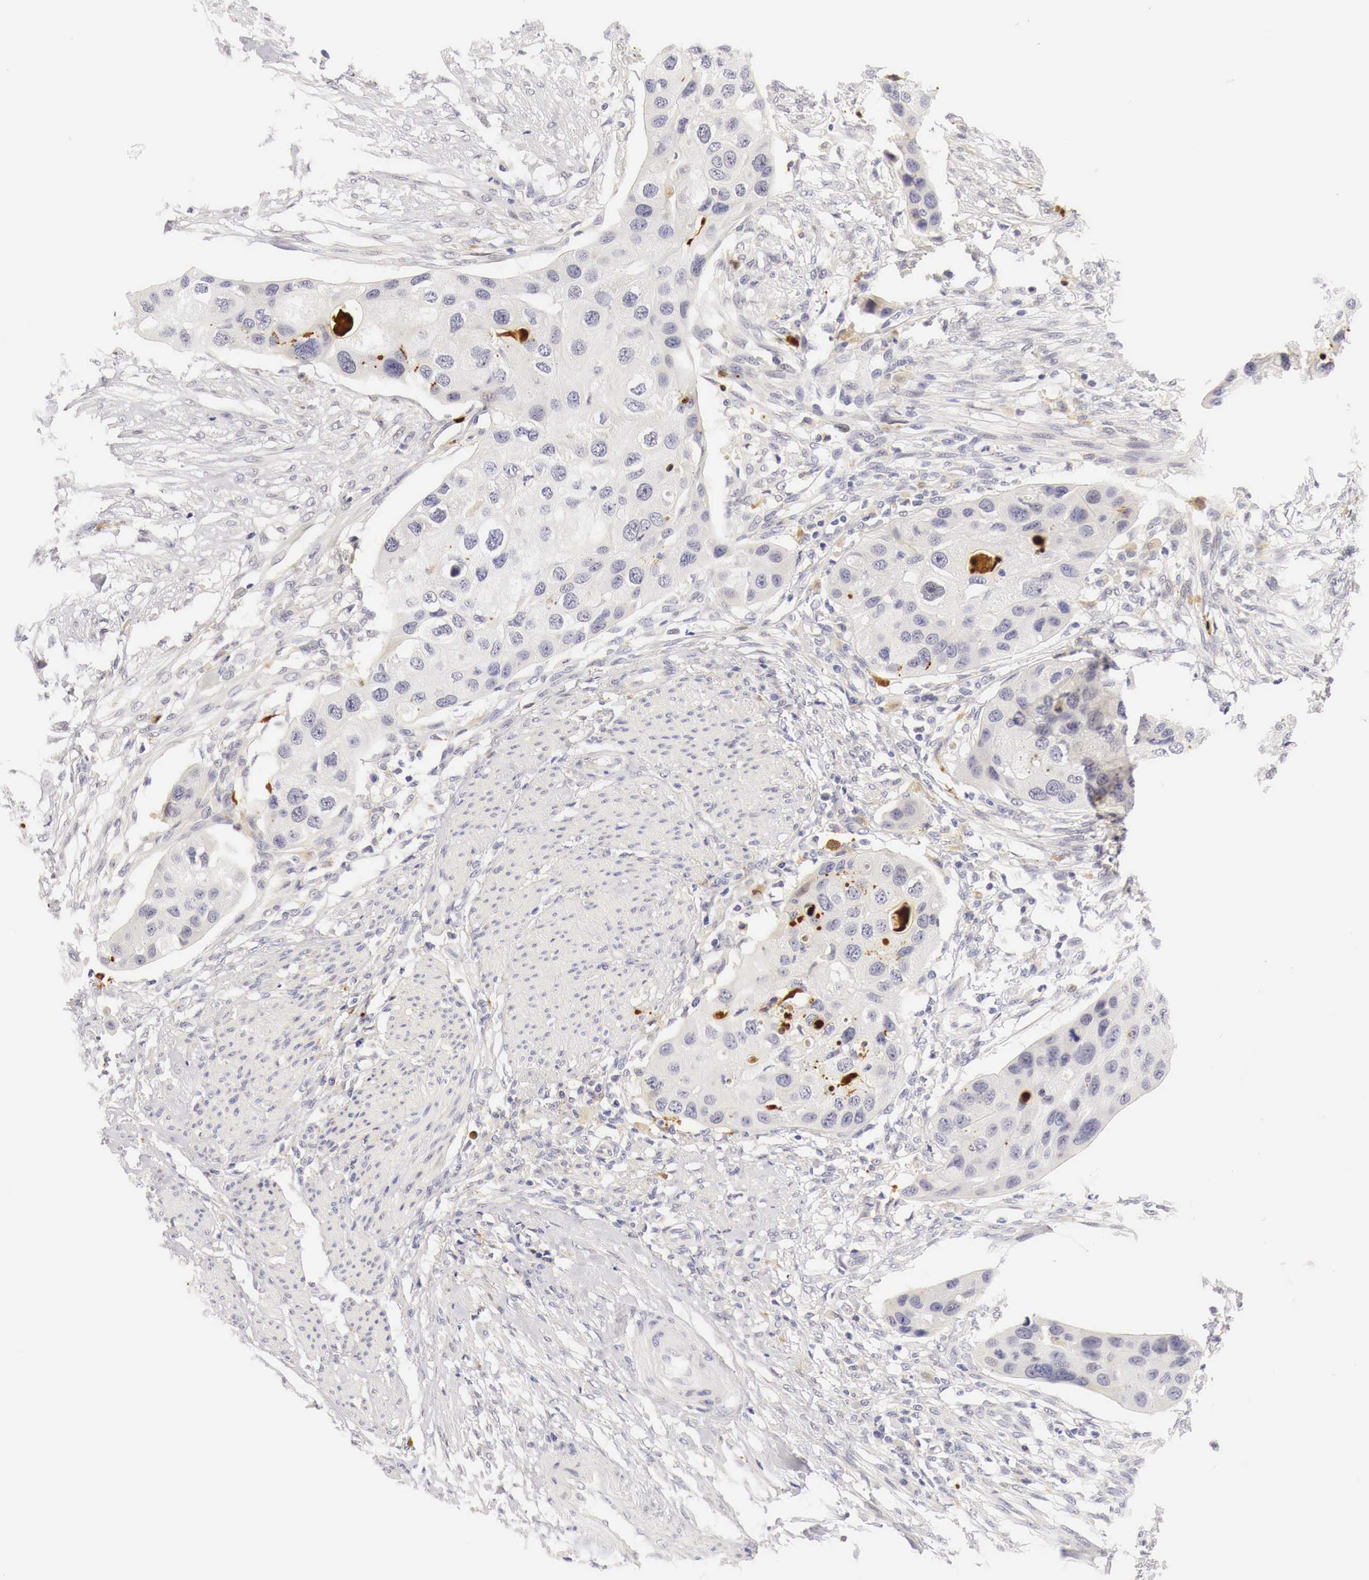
{"staining": {"intensity": "negative", "quantity": "none", "location": "none"}, "tissue": "urothelial cancer", "cell_type": "Tumor cells", "image_type": "cancer", "snomed": [{"axis": "morphology", "description": "Urothelial carcinoma, High grade"}, {"axis": "topography", "description": "Urinary bladder"}], "caption": "A histopathology image of human urothelial cancer is negative for staining in tumor cells.", "gene": "CASP3", "patient": {"sex": "male", "age": 55}}